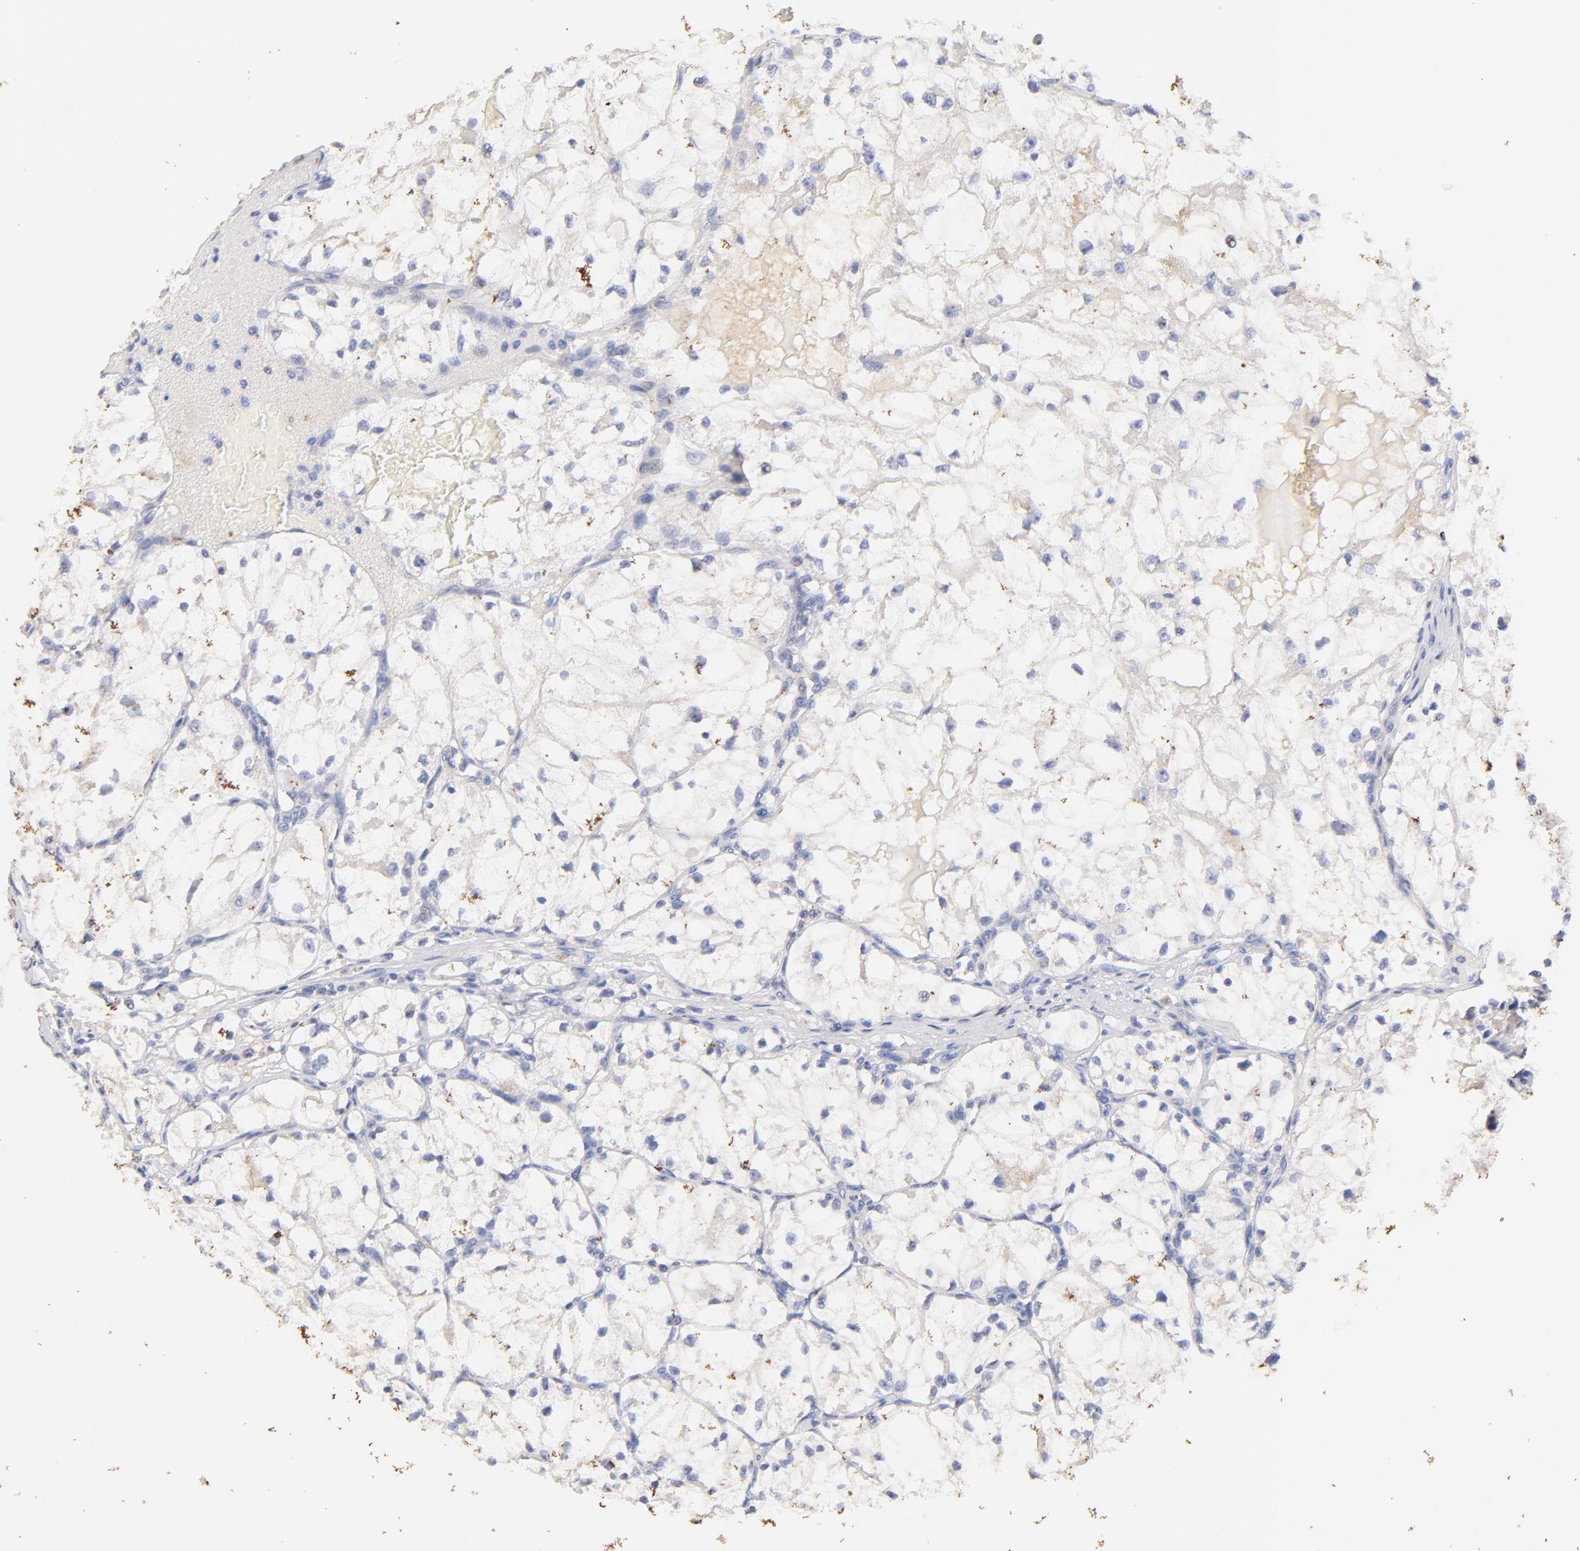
{"staining": {"intensity": "negative", "quantity": "none", "location": "none"}, "tissue": "renal cancer", "cell_type": "Tumor cells", "image_type": "cancer", "snomed": [{"axis": "morphology", "description": "Adenocarcinoma, NOS"}, {"axis": "topography", "description": "Kidney"}], "caption": "Human renal cancer (adenocarcinoma) stained for a protein using immunohistochemistry exhibits no expression in tumor cells.", "gene": "IGLV7-43", "patient": {"sex": "male", "age": 61}}